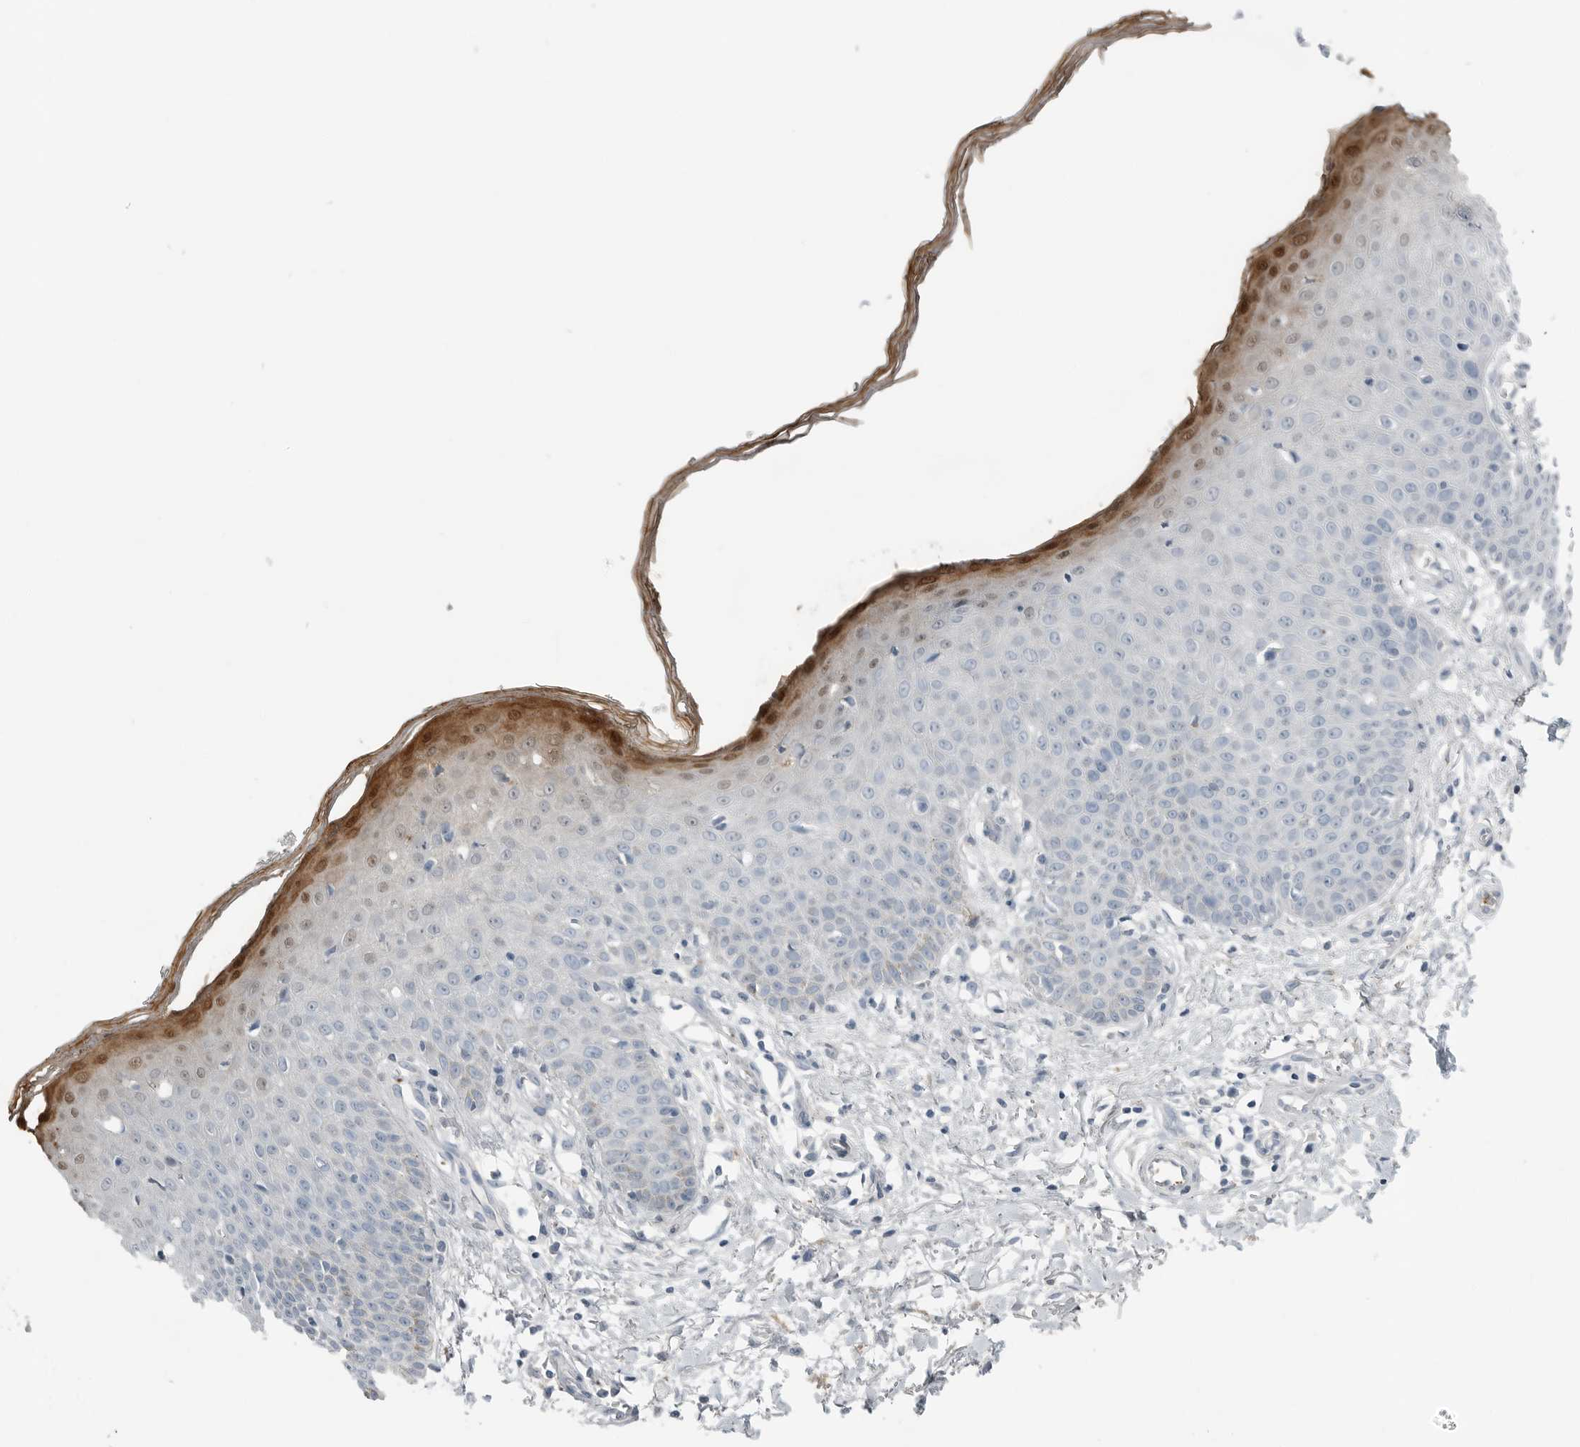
{"staining": {"intensity": "weak", "quantity": "25%-75%", "location": "cytoplasmic/membranous"}, "tissue": "skin", "cell_type": "Fibroblasts", "image_type": "normal", "snomed": [{"axis": "morphology", "description": "Normal tissue, NOS"}, {"axis": "morphology", "description": "Inflammation, NOS"}, {"axis": "topography", "description": "Skin"}], "caption": "The image demonstrates immunohistochemical staining of unremarkable skin. There is weak cytoplasmic/membranous staining is seen in approximately 25%-75% of fibroblasts.", "gene": "SERPINB7", "patient": {"sex": "female", "age": 44}}